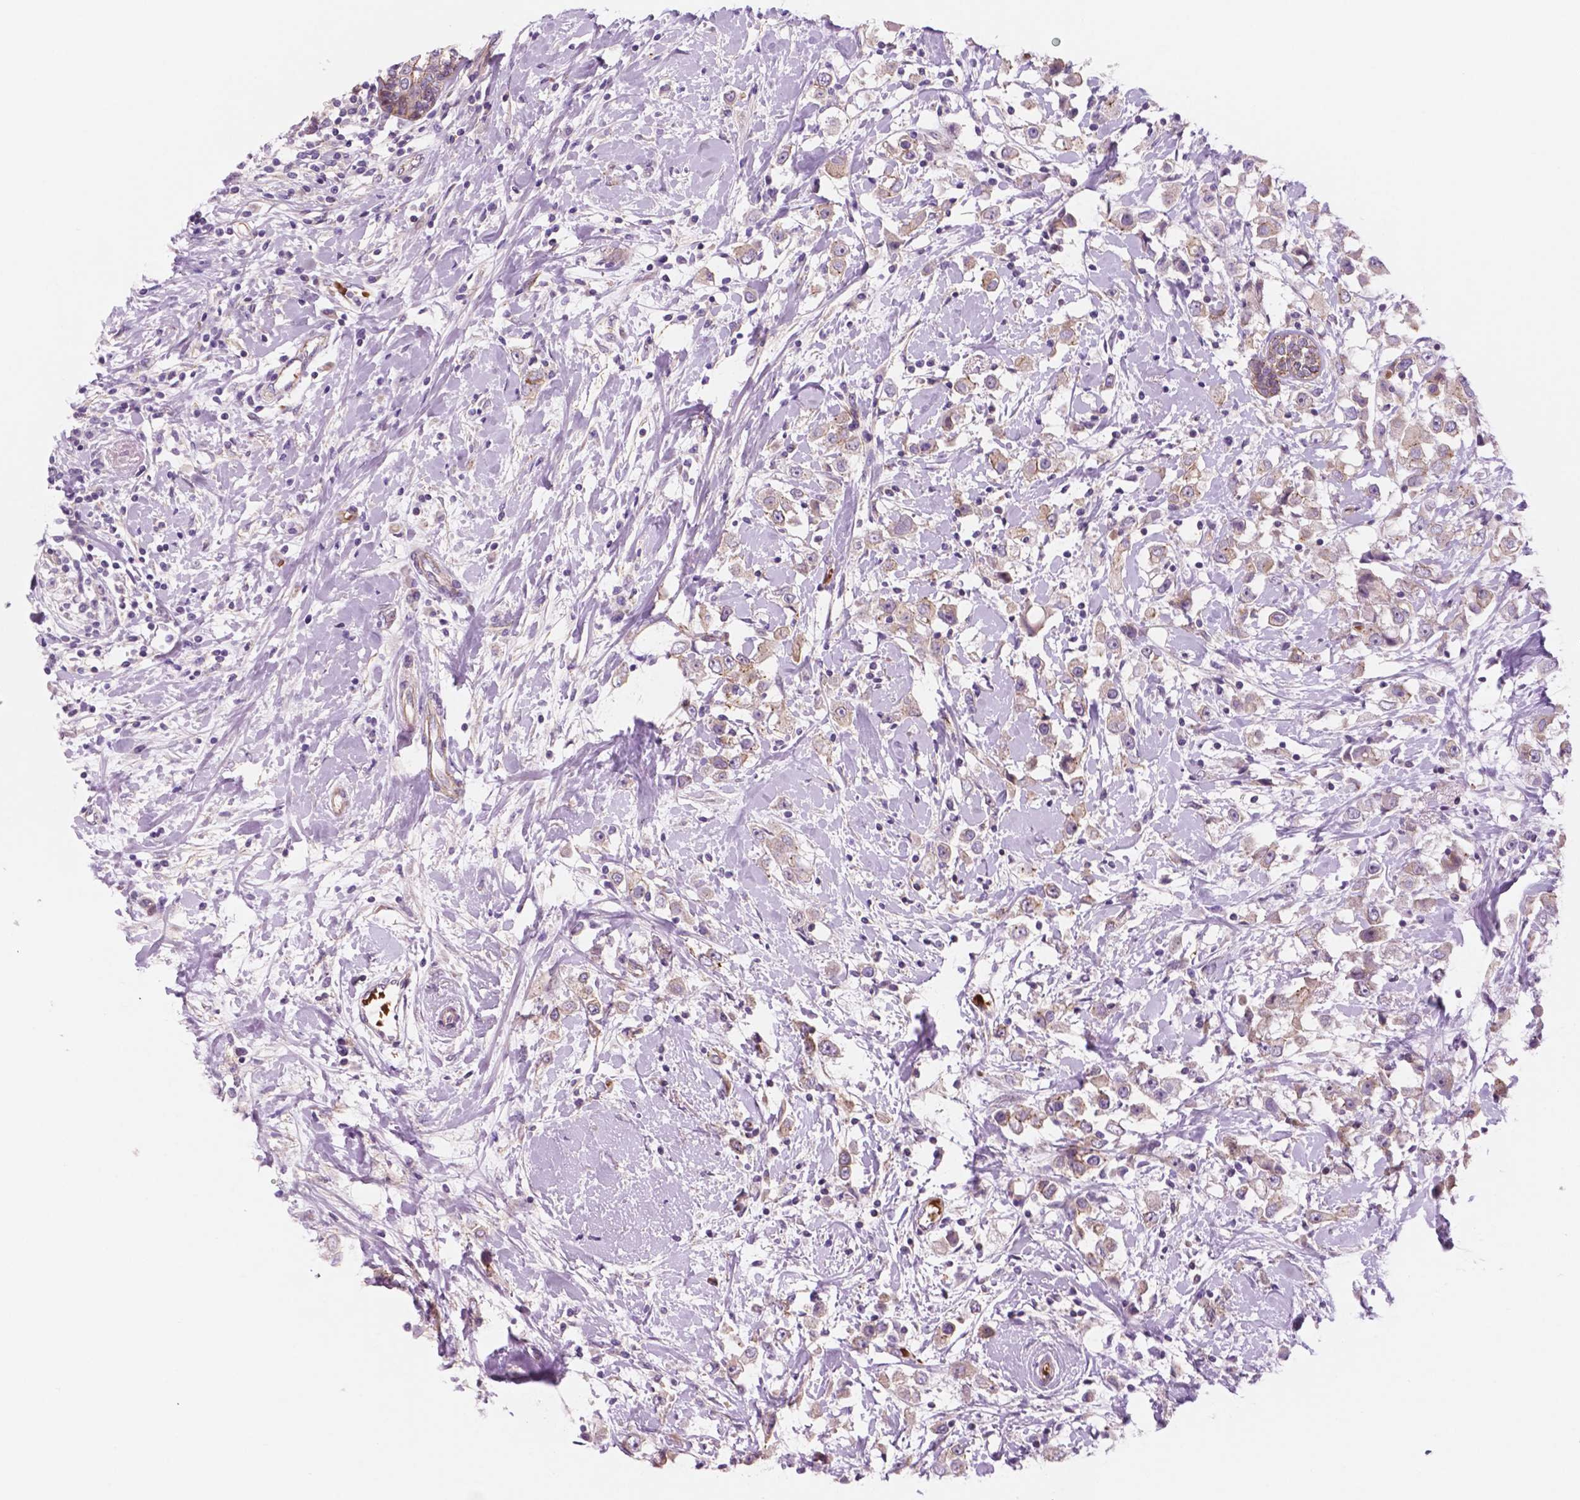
{"staining": {"intensity": "weak", "quantity": ">75%", "location": "cytoplasmic/membranous"}, "tissue": "breast cancer", "cell_type": "Tumor cells", "image_type": "cancer", "snomed": [{"axis": "morphology", "description": "Duct carcinoma"}, {"axis": "topography", "description": "Breast"}], "caption": "An image showing weak cytoplasmic/membranous positivity in about >75% of tumor cells in breast infiltrating ductal carcinoma, as visualized by brown immunohistochemical staining.", "gene": "RND3", "patient": {"sex": "female", "age": 61}}